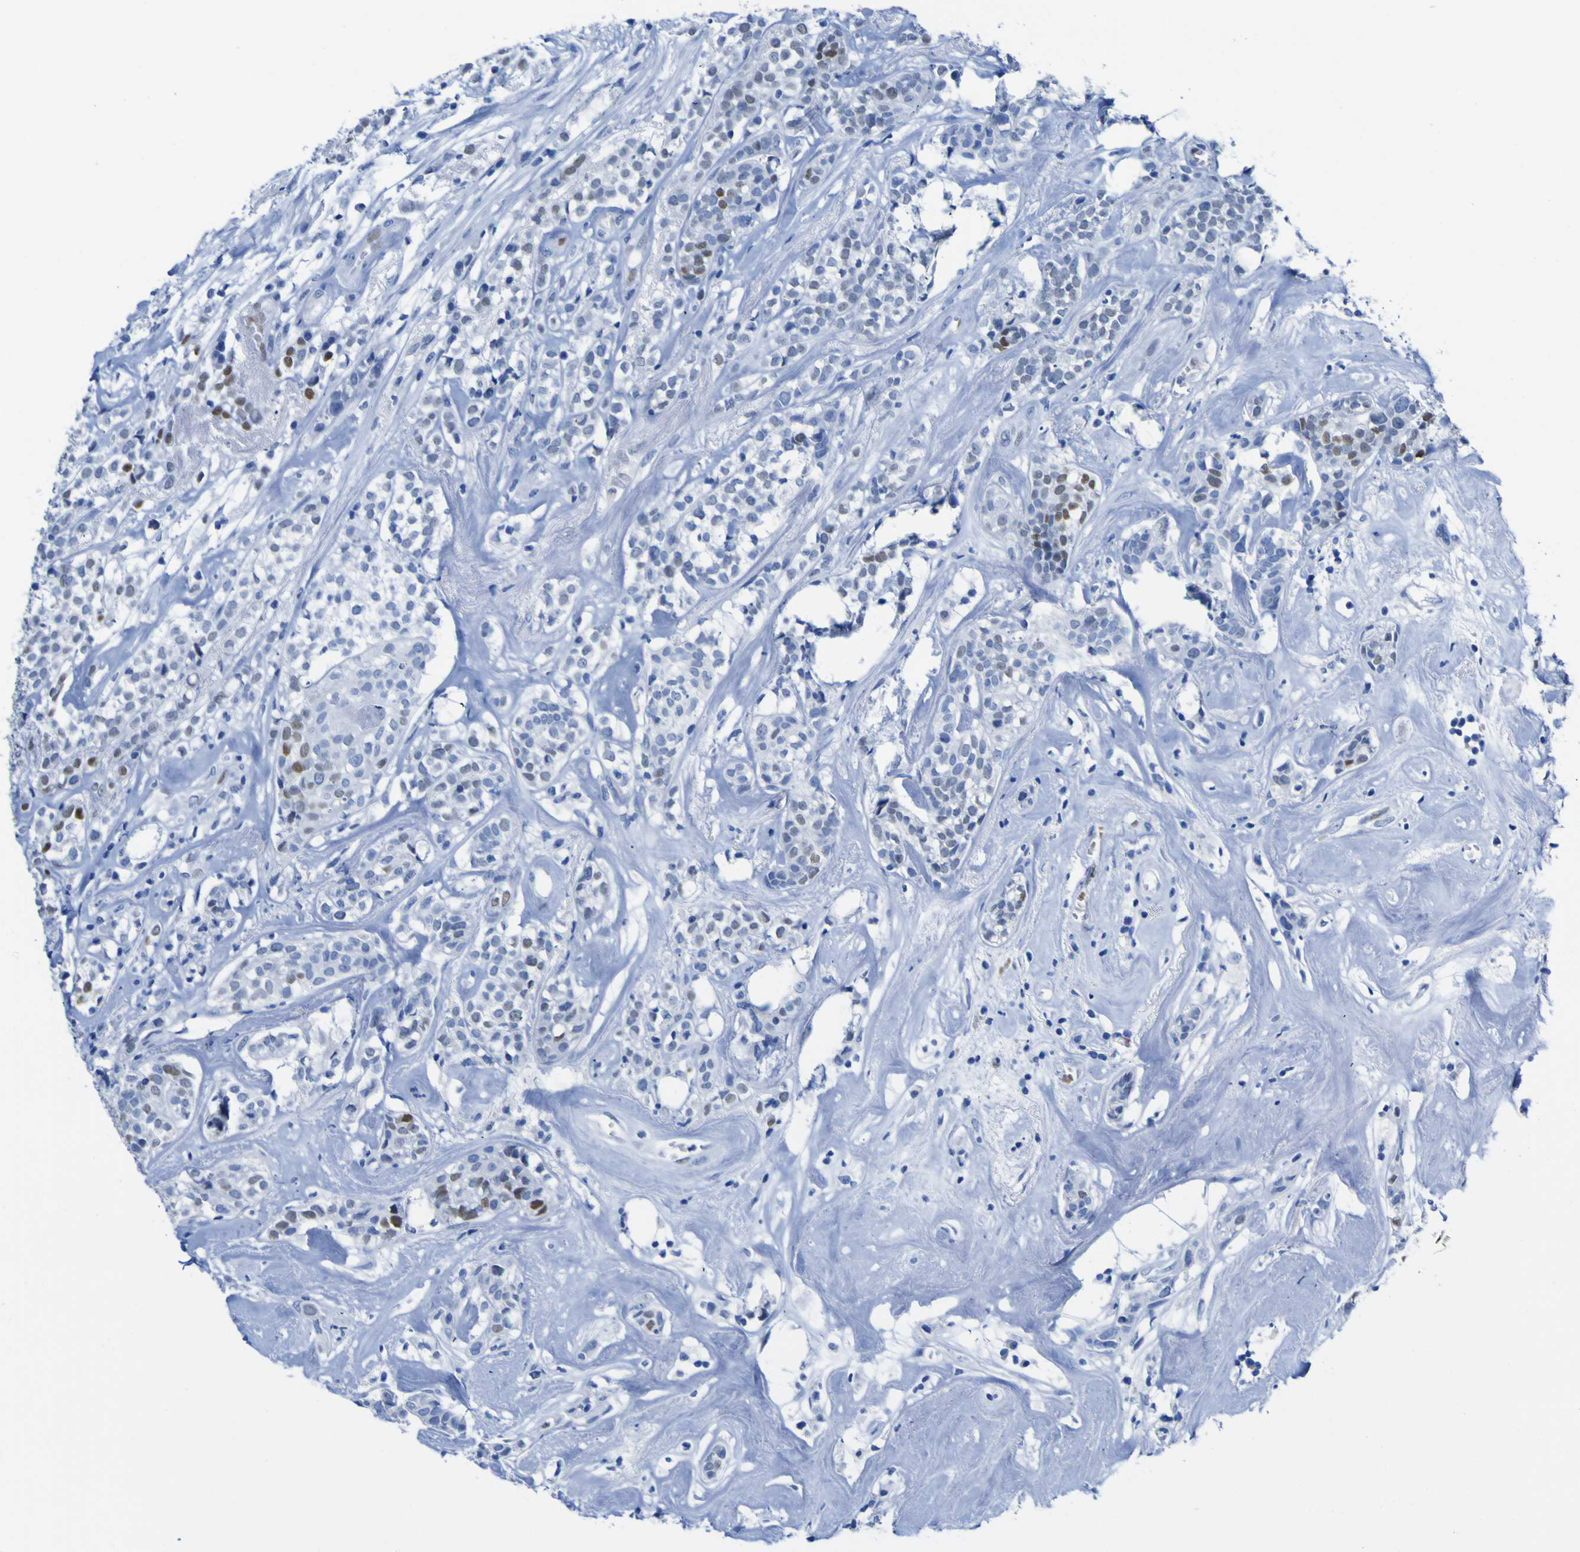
{"staining": {"intensity": "moderate", "quantity": "25%-75%", "location": "nuclear"}, "tissue": "head and neck cancer", "cell_type": "Tumor cells", "image_type": "cancer", "snomed": [{"axis": "morphology", "description": "Adenocarcinoma, NOS"}, {"axis": "topography", "description": "Salivary gland"}, {"axis": "topography", "description": "Head-Neck"}], "caption": "An IHC histopathology image of tumor tissue is shown. Protein staining in brown shows moderate nuclear positivity in head and neck adenocarcinoma within tumor cells.", "gene": "DACH1", "patient": {"sex": "female", "age": 65}}